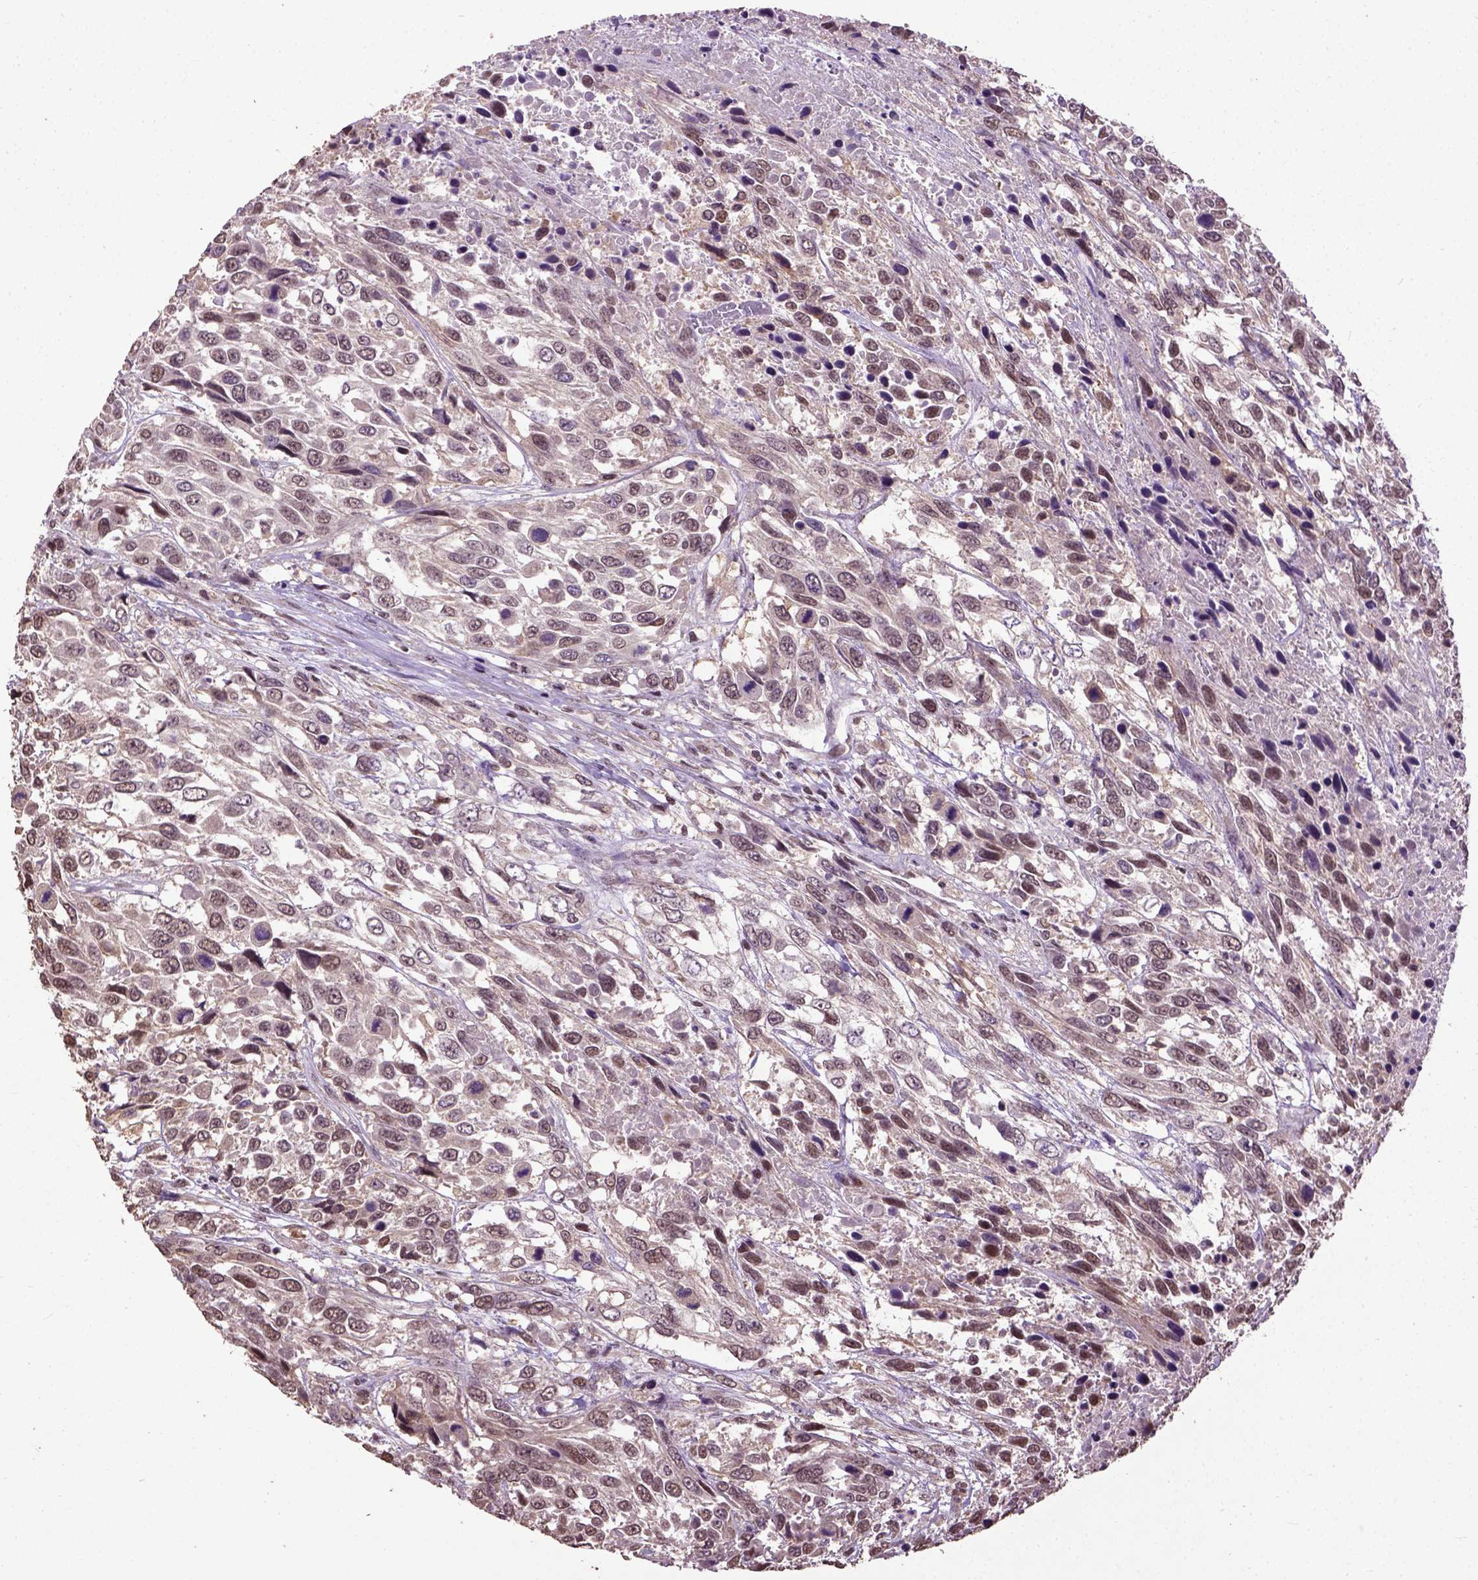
{"staining": {"intensity": "moderate", "quantity": "<25%", "location": "nuclear"}, "tissue": "urothelial cancer", "cell_type": "Tumor cells", "image_type": "cancer", "snomed": [{"axis": "morphology", "description": "Urothelial carcinoma, High grade"}, {"axis": "topography", "description": "Urinary bladder"}], "caption": "Urothelial cancer tissue displays moderate nuclear staining in about <25% of tumor cells", "gene": "UBA3", "patient": {"sex": "female", "age": 70}}